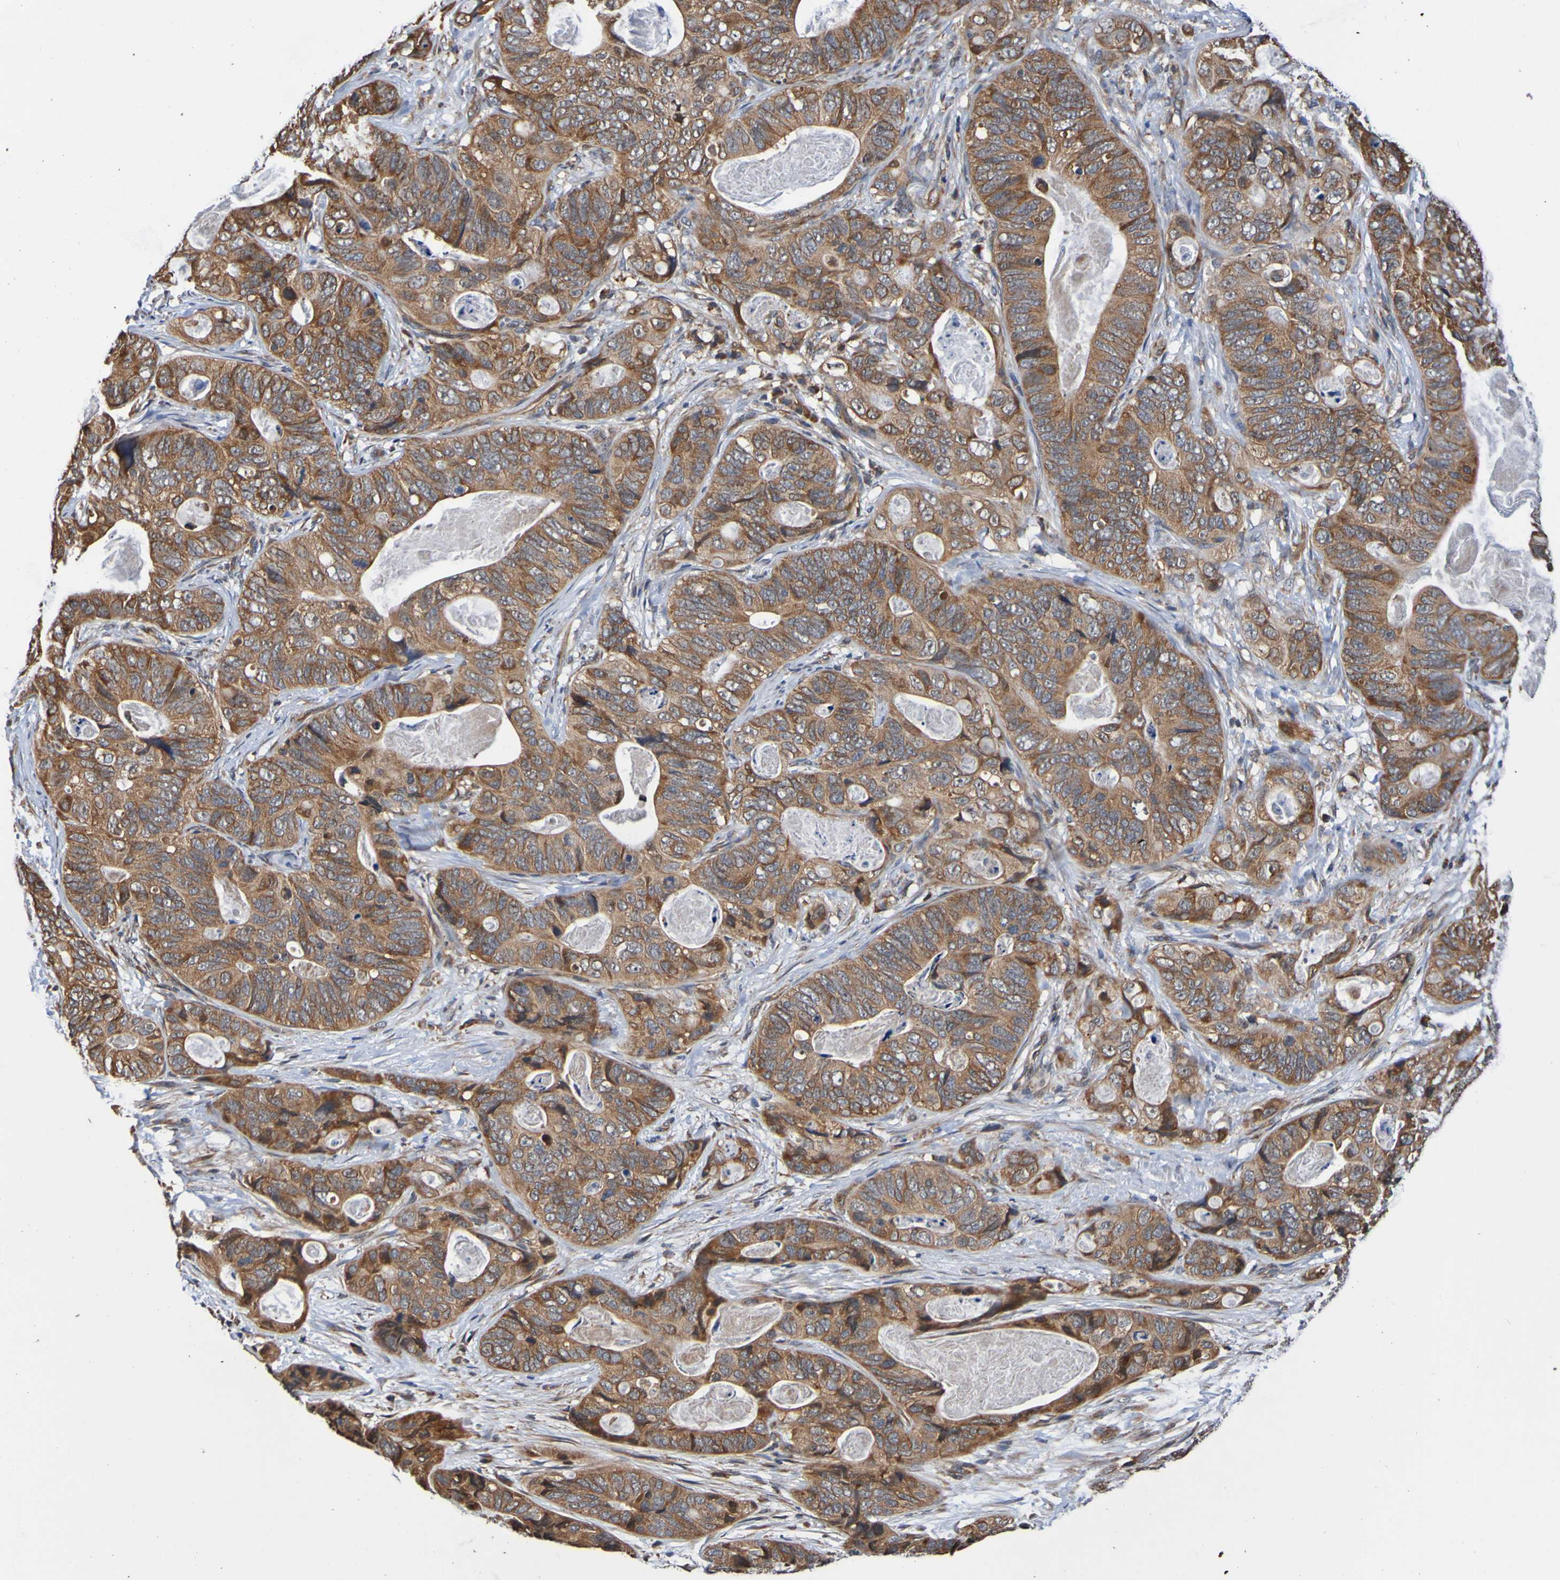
{"staining": {"intensity": "moderate", "quantity": ">75%", "location": "cytoplasmic/membranous"}, "tissue": "stomach cancer", "cell_type": "Tumor cells", "image_type": "cancer", "snomed": [{"axis": "morphology", "description": "Adenocarcinoma, NOS"}, {"axis": "topography", "description": "Stomach"}], "caption": "Stomach cancer (adenocarcinoma) stained with IHC shows moderate cytoplasmic/membranous expression in approximately >75% of tumor cells.", "gene": "AXIN1", "patient": {"sex": "female", "age": 89}}